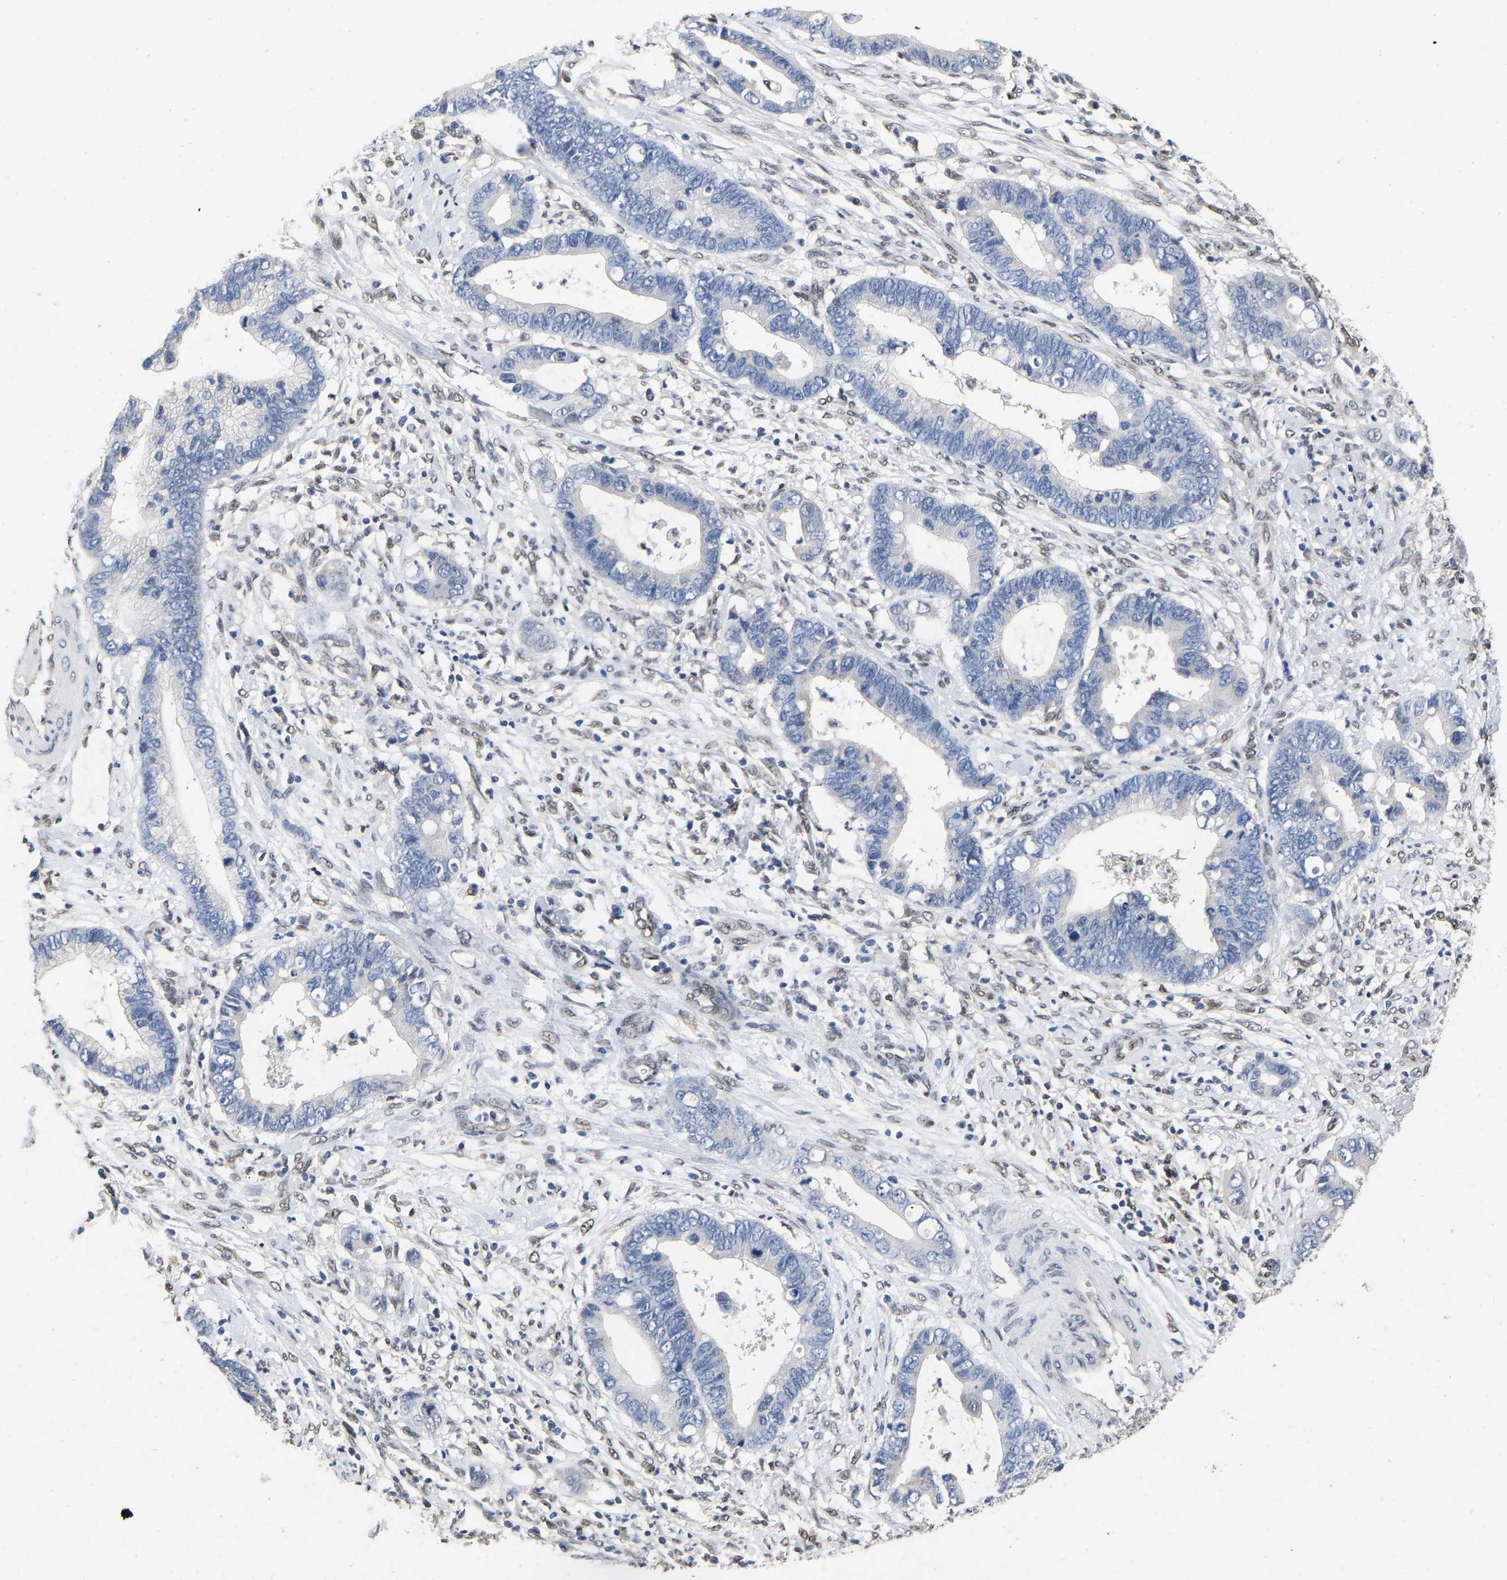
{"staining": {"intensity": "negative", "quantity": "none", "location": "none"}, "tissue": "cervical cancer", "cell_type": "Tumor cells", "image_type": "cancer", "snomed": [{"axis": "morphology", "description": "Adenocarcinoma, NOS"}, {"axis": "topography", "description": "Cervix"}], "caption": "This photomicrograph is of cervical cancer (adenocarcinoma) stained with immunohistochemistry (IHC) to label a protein in brown with the nuclei are counter-stained blue. There is no expression in tumor cells.", "gene": "QKI", "patient": {"sex": "female", "age": 44}}